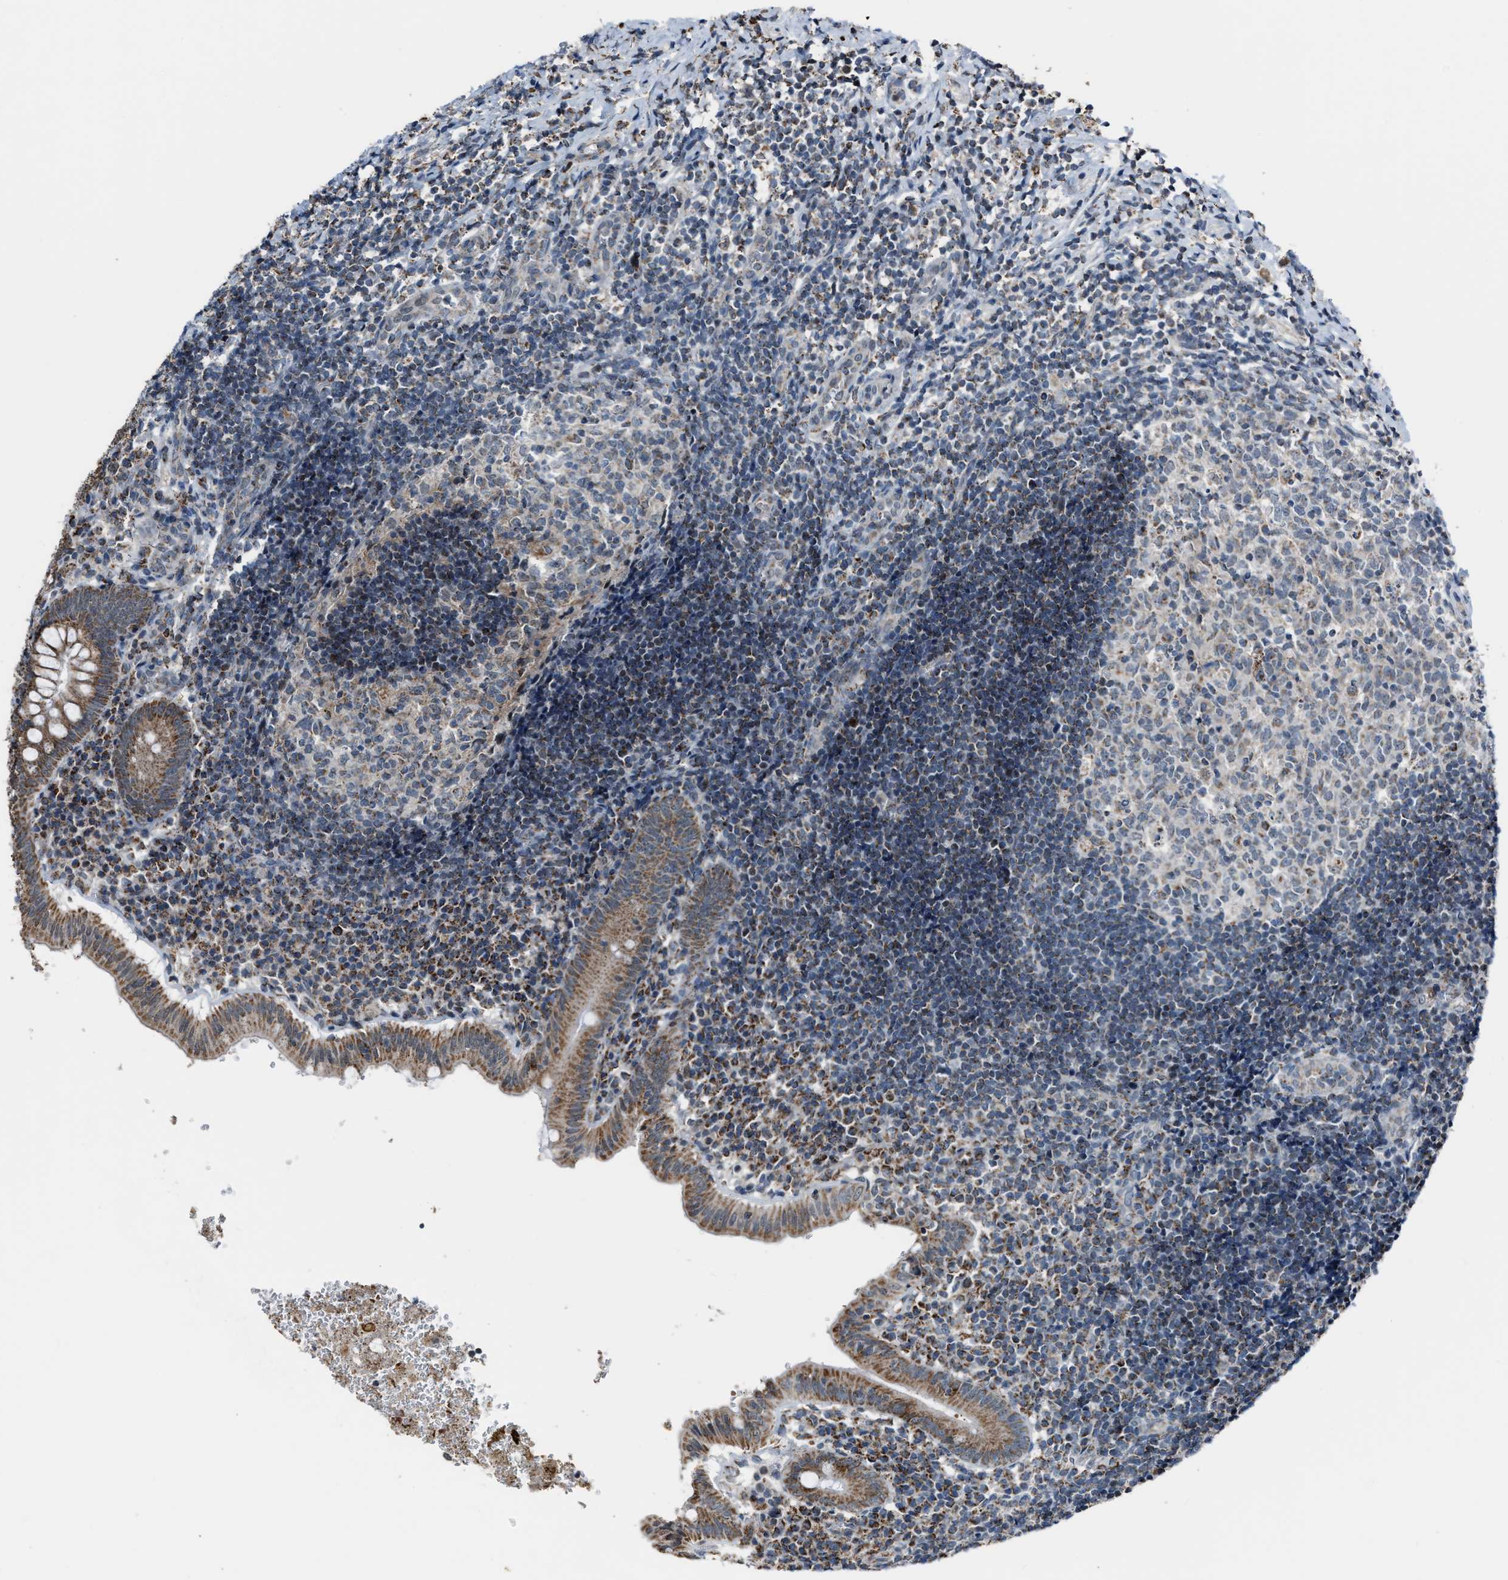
{"staining": {"intensity": "strong", "quantity": ">75%", "location": "cytoplasmic/membranous"}, "tissue": "appendix", "cell_type": "Glandular cells", "image_type": "normal", "snomed": [{"axis": "morphology", "description": "Normal tissue, NOS"}, {"axis": "topography", "description": "Appendix"}], "caption": "The histopathology image displays a brown stain indicating the presence of a protein in the cytoplasmic/membranous of glandular cells in appendix. (Brightfield microscopy of DAB IHC at high magnification).", "gene": "CHN2", "patient": {"sex": "male", "age": 8}}